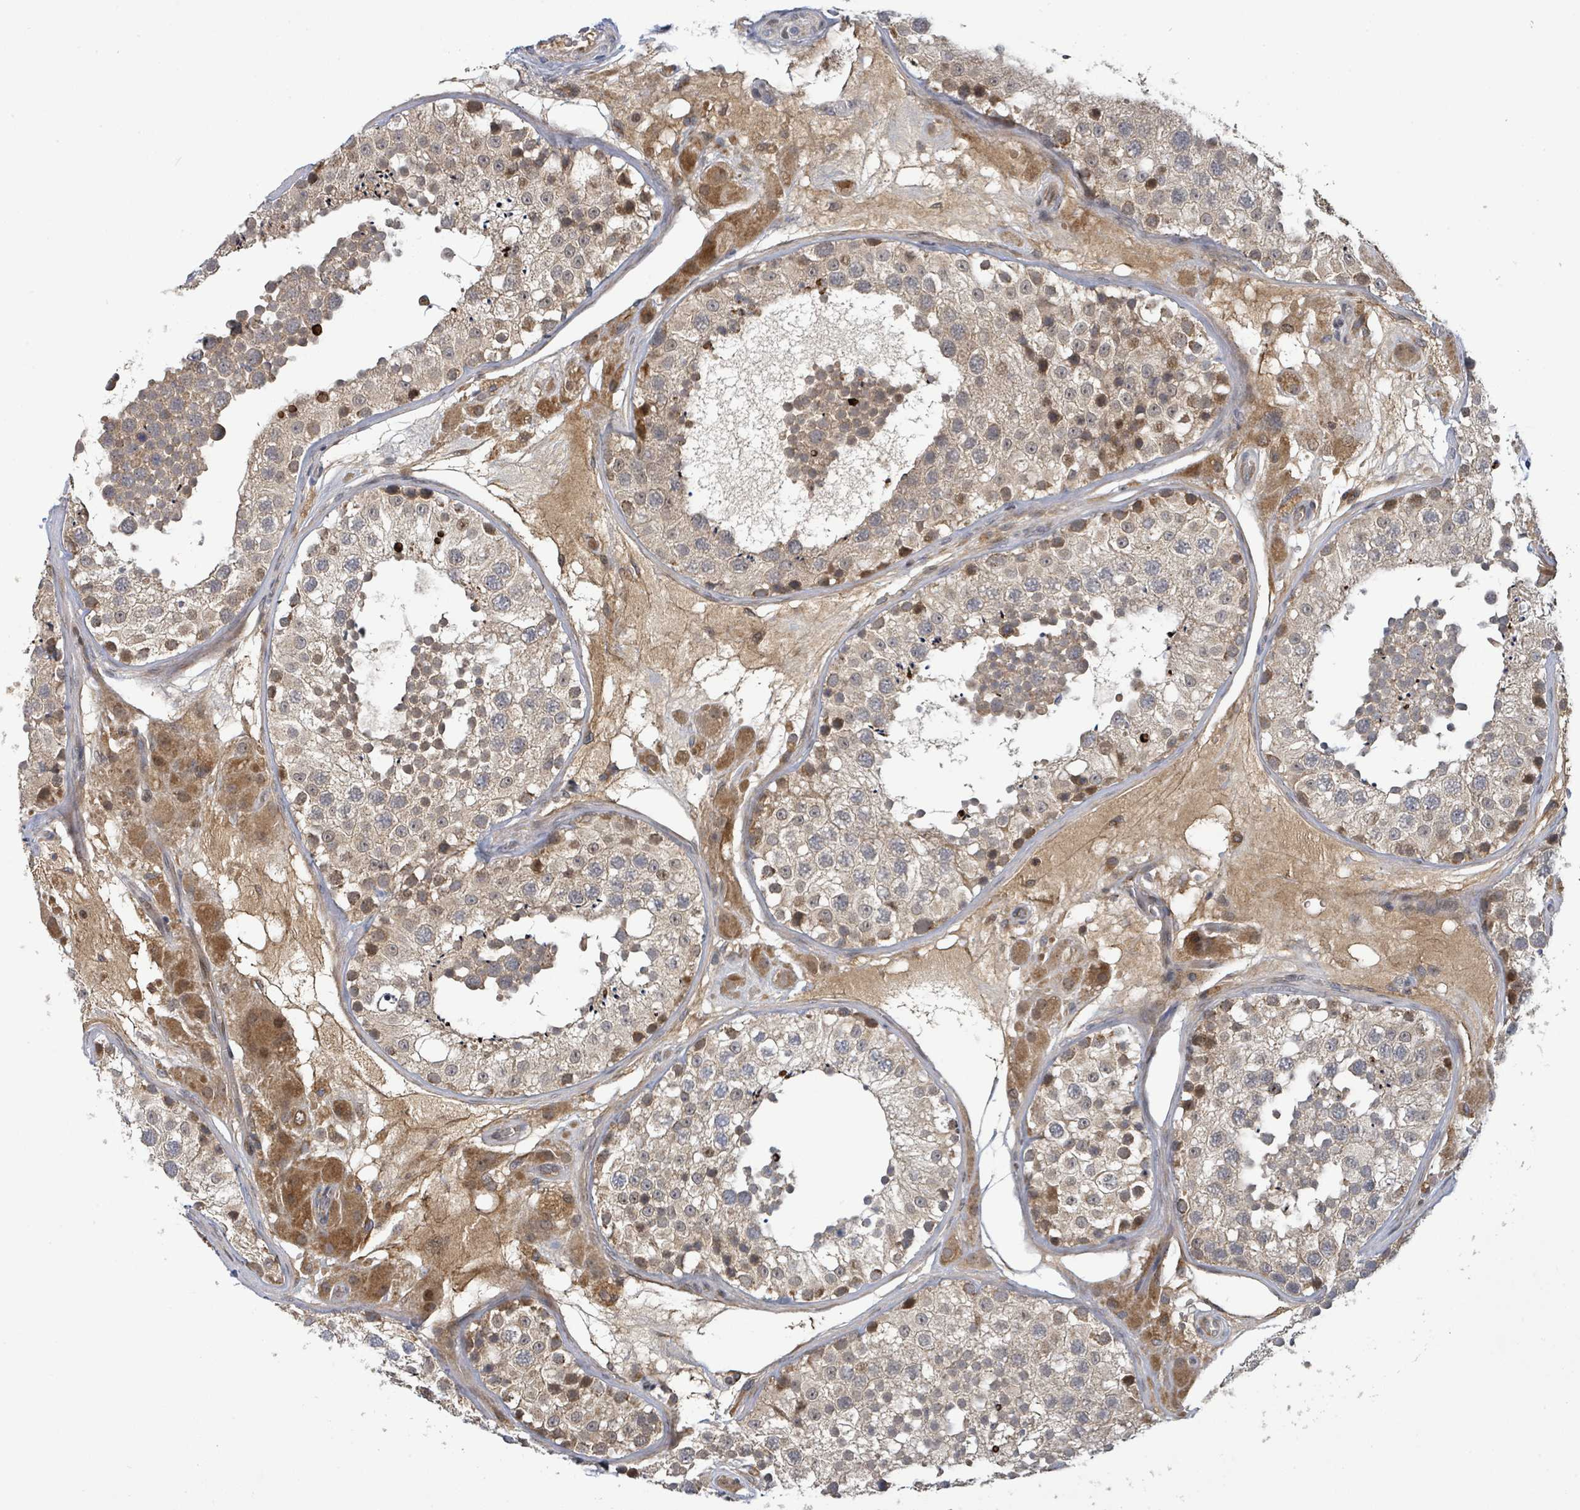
{"staining": {"intensity": "moderate", "quantity": "25%-75%", "location": "cytoplasmic/membranous,nuclear"}, "tissue": "testis", "cell_type": "Cells in seminiferous ducts", "image_type": "normal", "snomed": [{"axis": "morphology", "description": "Normal tissue, NOS"}, {"axis": "topography", "description": "Testis"}], "caption": "Brown immunohistochemical staining in benign human testis exhibits moderate cytoplasmic/membranous,nuclear expression in about 25%-75% of cells in seminiferous ducts. Immunohistochemistry (ihc) stains the protein of interest in brown and the nuclei are stained blue.", "gene": "ITGA11", "patient": {"sex": "male", "age": 26}}